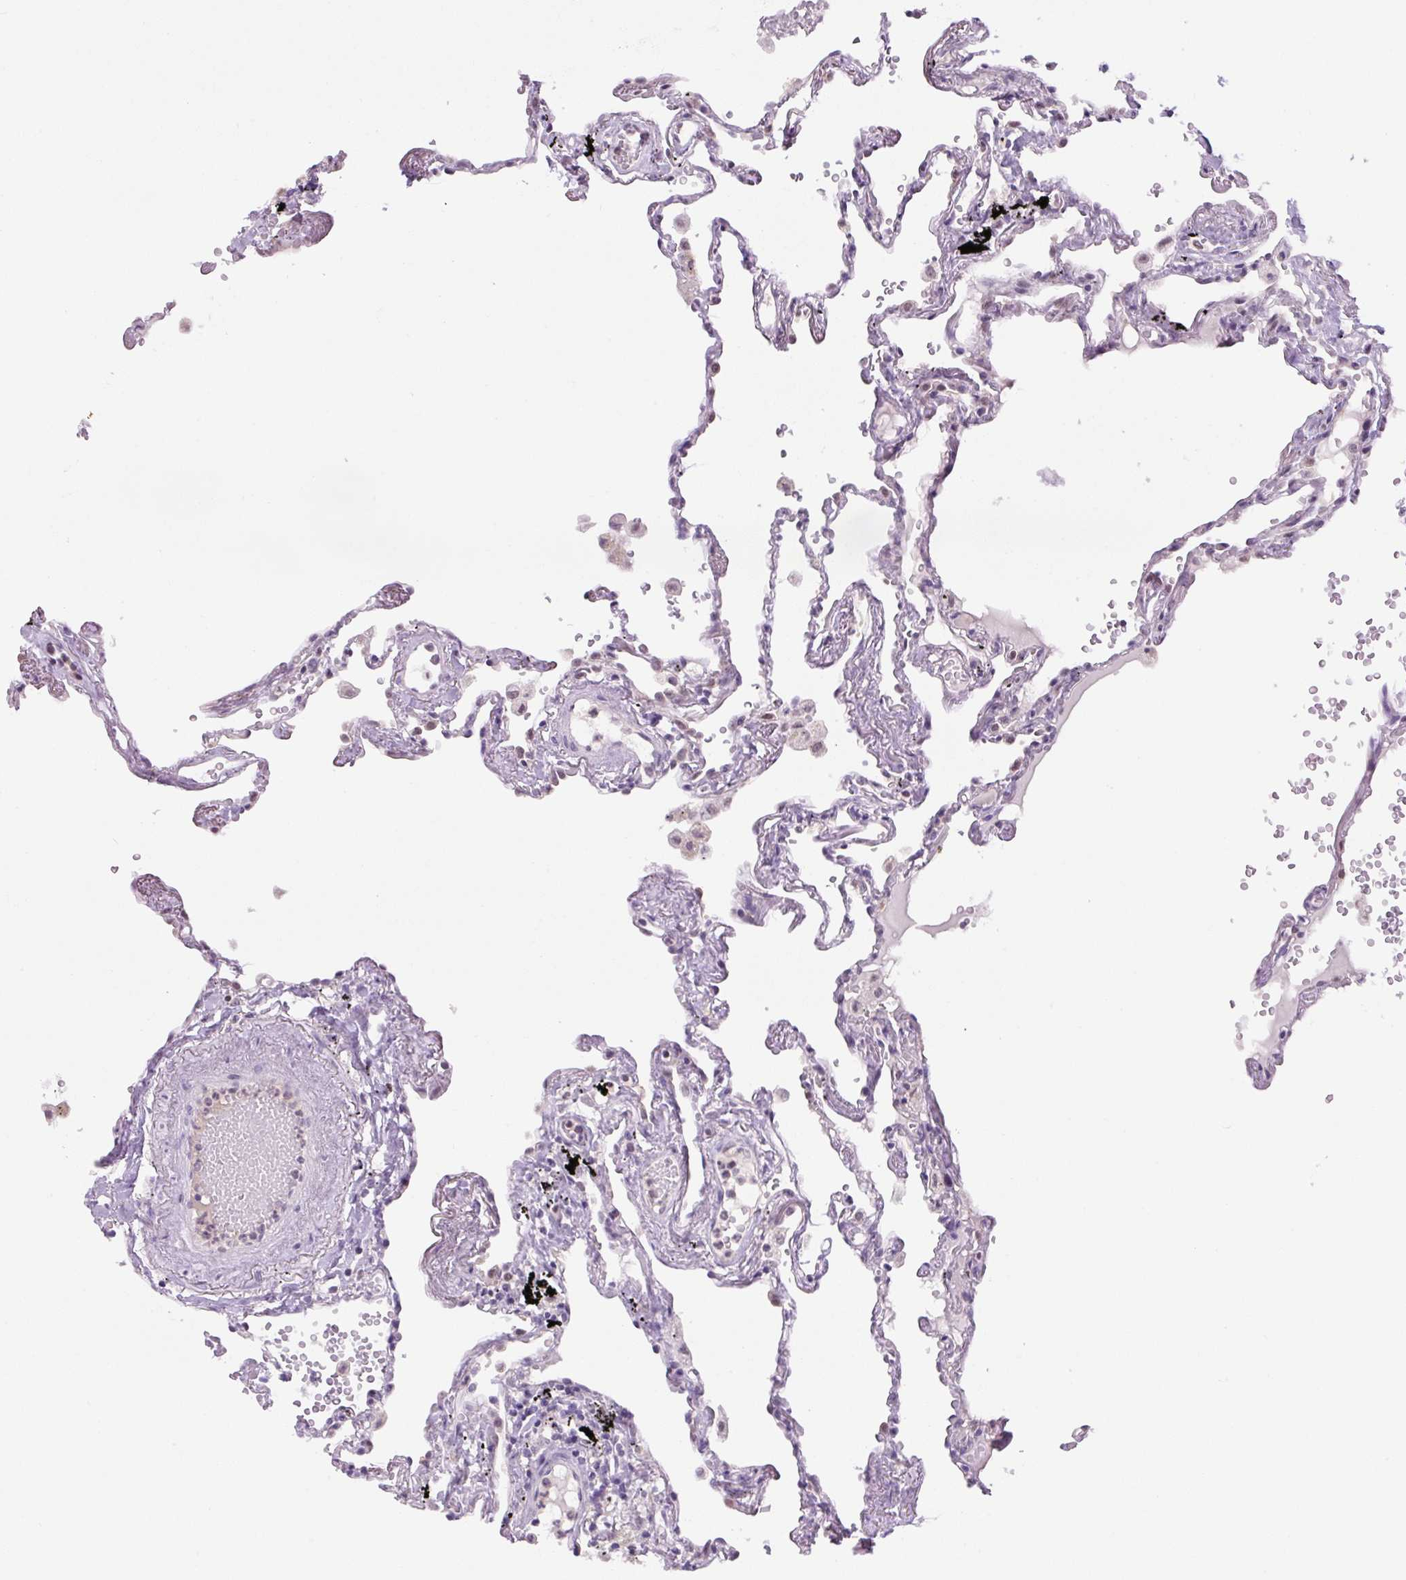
{"staining": {"intensity": "weak", "quantity": "25%-75%", "location": "nuclear"}, "tissue": "lung", "cell_type": "Alveolar cells", "image_type": "normal", "snomed": [{"axis": "morphology", "description": "Normal tissue, NOS"}, {"axis": "topography", "description": "Lung"}], "caption": "This is a photomicrograph of immunohistochemistry staining of unremarkable lung, which shows weak staining in the nuclear of alveolar cells.", "gene": "RYBP", "patient": {"sex": "female", "age": 67}}